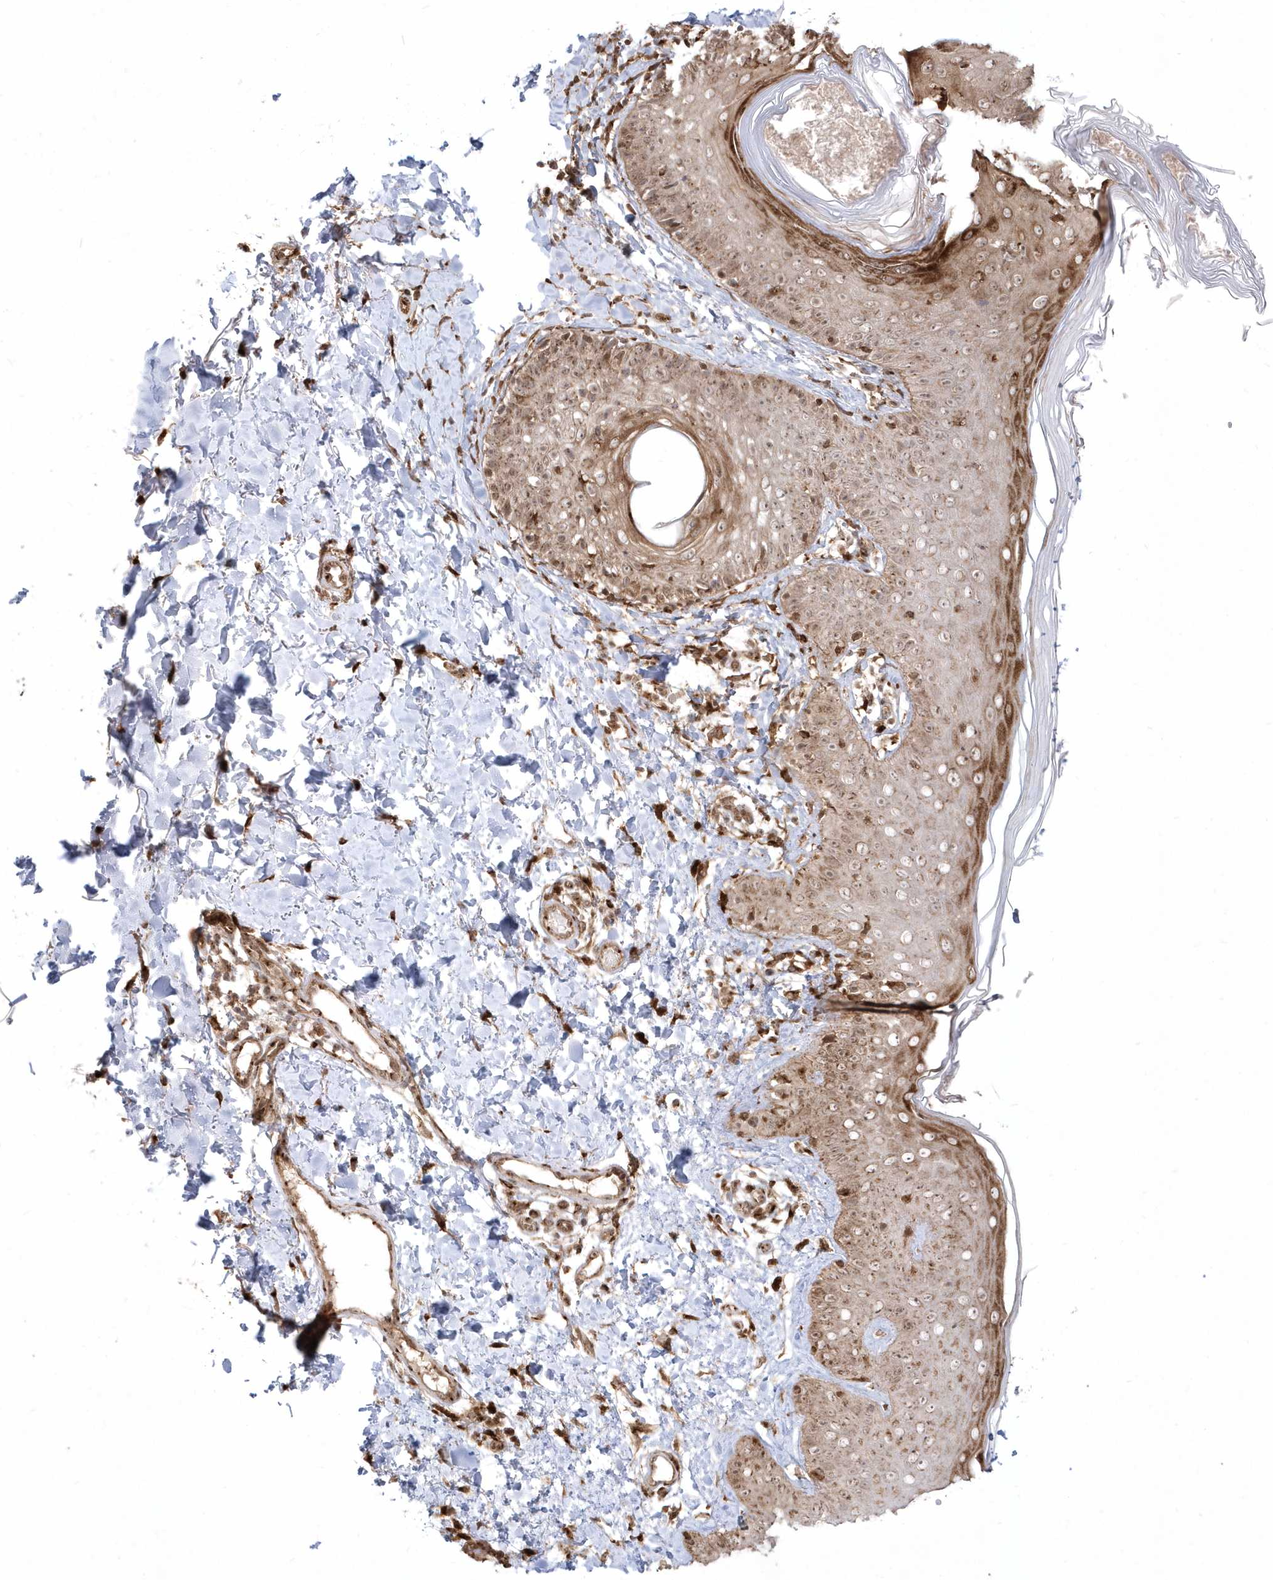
{"staining": {"intensity": "strong", "quantity": ">75%", "location": "cytoplasmic/membranous"}, "tissue": "skin", "cell_type": "Fibroblasts", "image_type": "normal", "snomed": [{"axis": "morphology", "description": "Normal tissue, NOS"}, {"axis": "topography", "description": "Skin"}], "caption": "A brown stain labels strong cytoplasmic/membranous positivity of a protein in fibroblasts of normal human skin. Using DAB (3,3'-diaminobenzidine) (brown) and hematoxylin (blue) stains, captured at high magnification using brightfield microscopy.", "gene": "EPC2", "patient": {"sex": "male", "age": 52}}